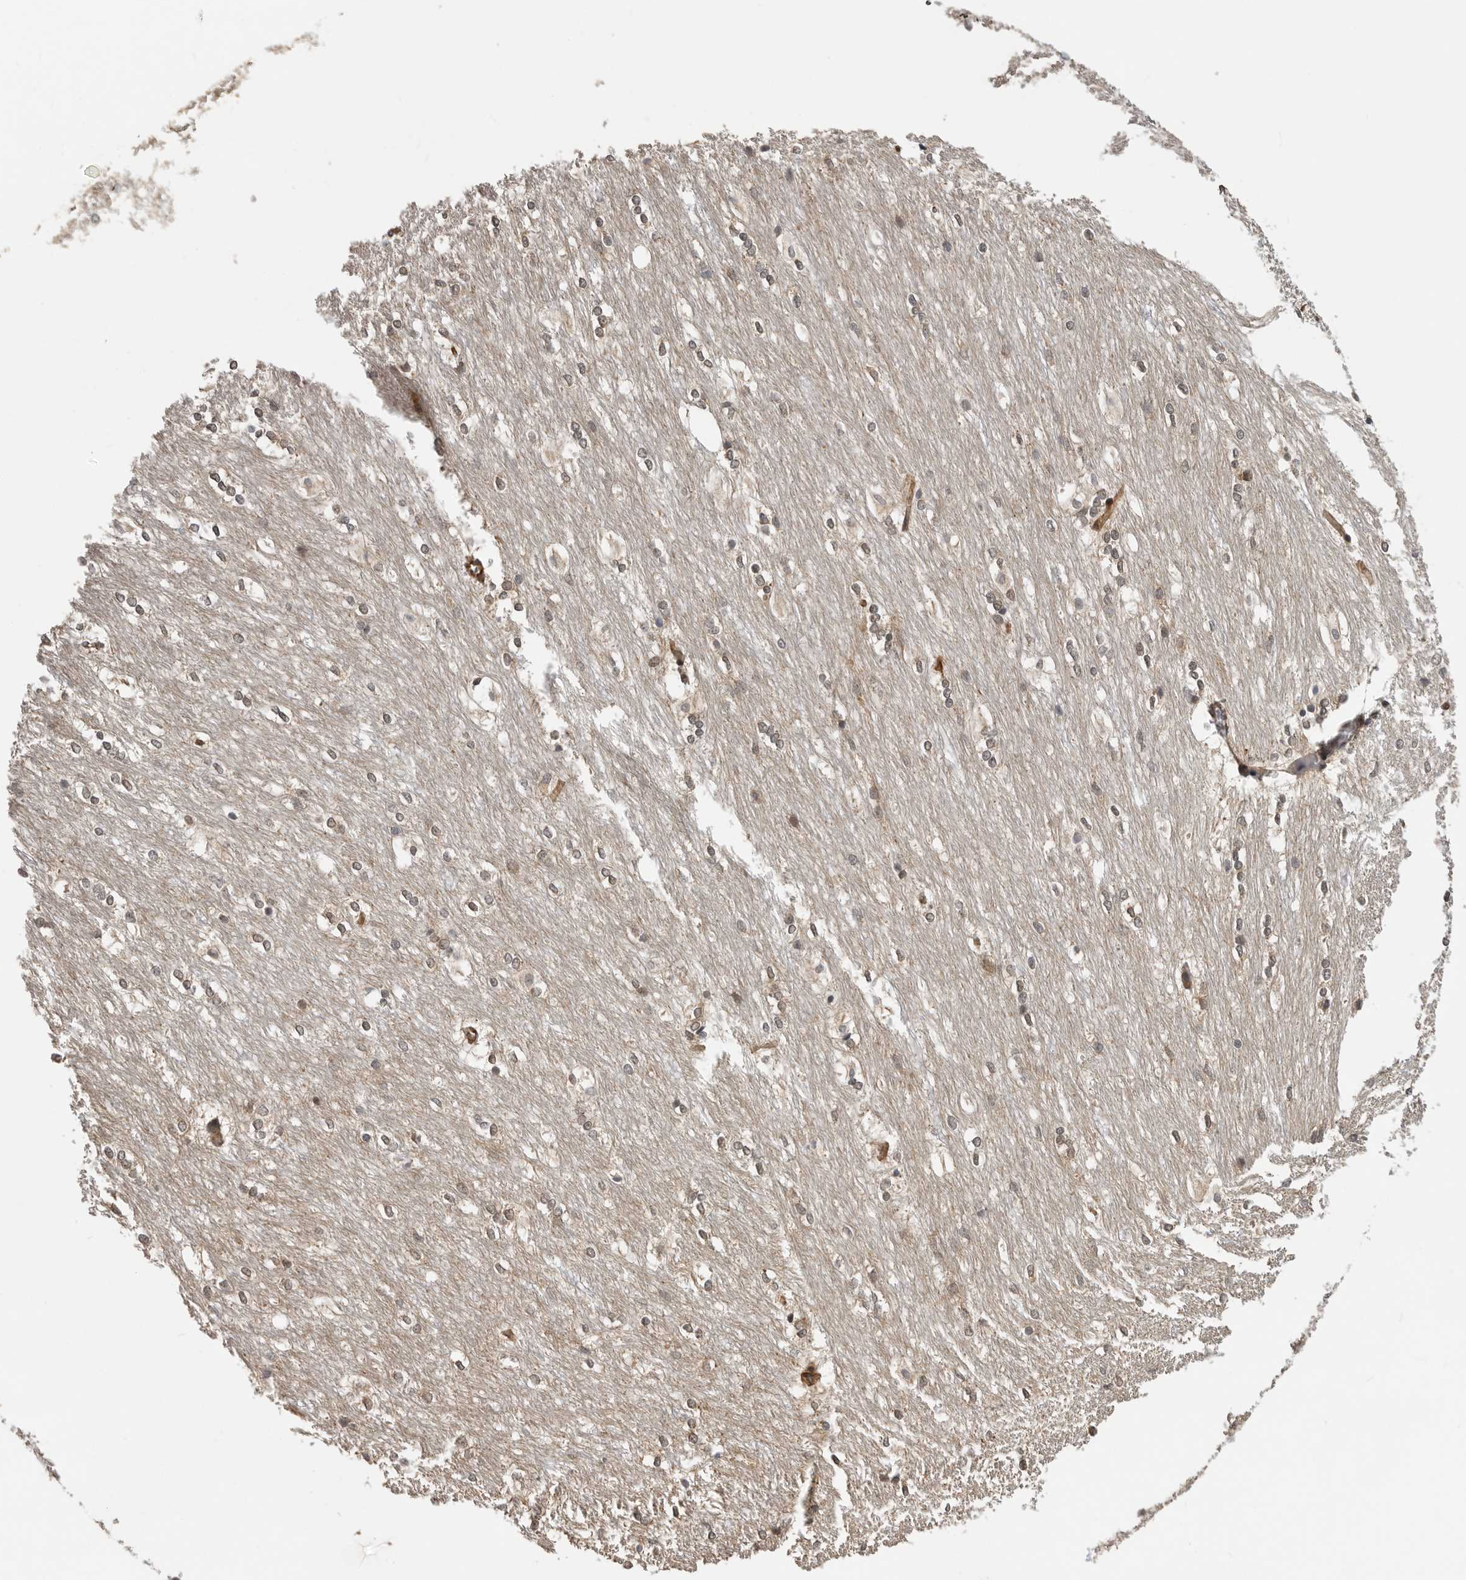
{"staining": {"intensity": "moderate", "quantity": "<25%", "location": "cytoplasmic/membranous"}, "tissue": "caudate", "cell_type": "Glial cells", "image_type": "normal", "snomed": [{"axis": "morphology", "description": "Normal tissue, NOS"}, {"axis": "topography", "description": "Lateral ventricle wall"}], "caption": "Protein staining exhibits moderate cytoplasmic/membranous expression in about <25% of glial cells in benign caudate.", "gene": "TRIM56", "patient": {"sex": "female", "age": 19}}